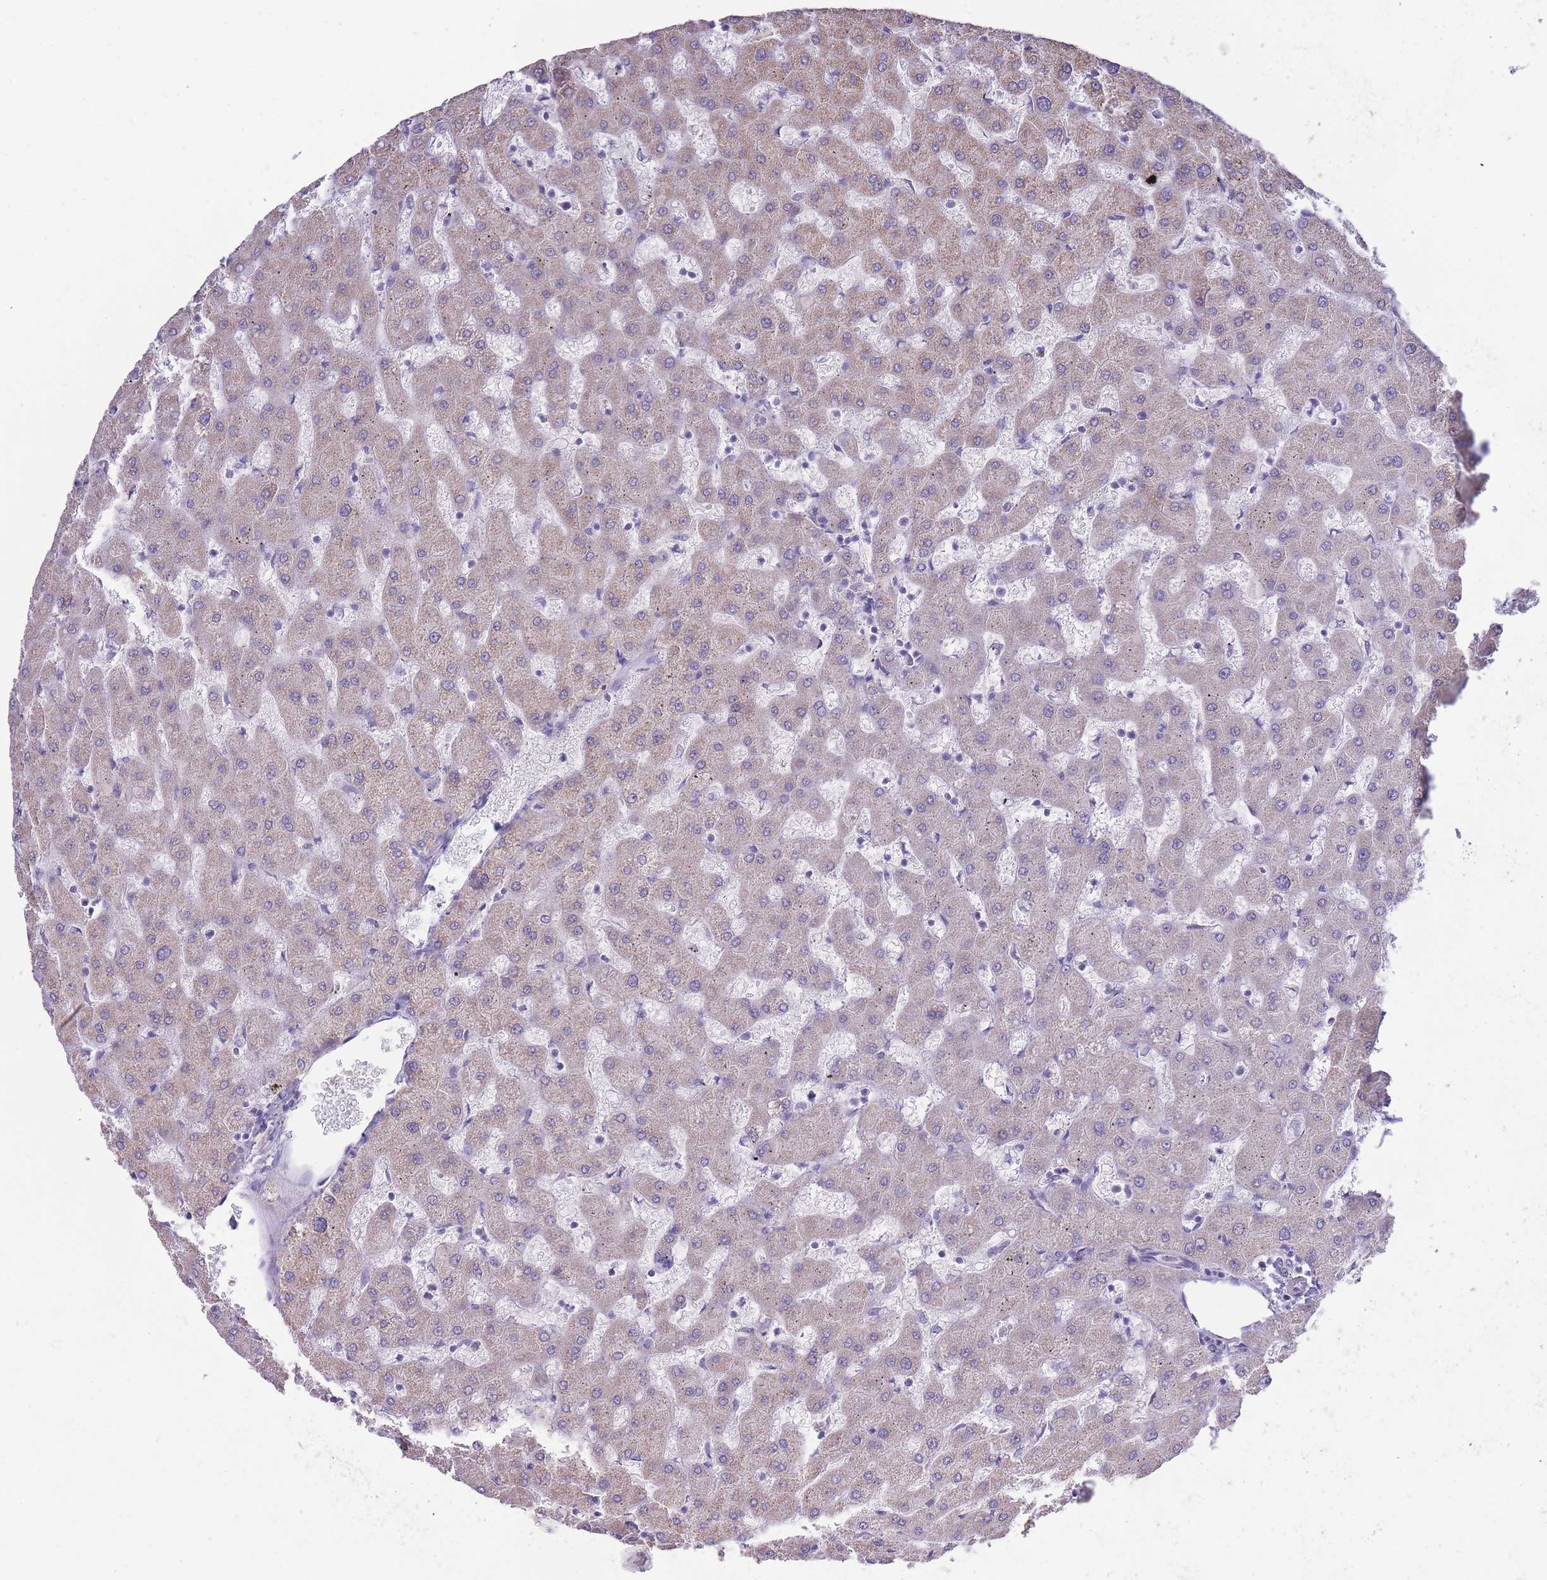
{"staining": {"intensity": "negative", "quantity": "none", "location": "none"}, "tissue": "liver", "cell_type": "Cholangiocytes", "image_type": "normal", "snomed": [{"axis": "morphology", "description": "Normal tissue, NOS"}, {"axis": "topography", "description": "Liver"}], "caption": "Immunohistochemistry micrograph of benign liver stained for a protein (brown), which exhibits no staining in cholangiocytes.", "gene": "C19orf25", "patient": {"sex": "female", "age": 63}}